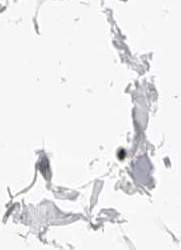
{"staining": {"intensity": "negative", "quantity": "none", "location": "none"}, "tissue": "adipose tissue", "cell_type": "Adipocytes", "image_type": "normal", "snomed": [{"axis": "morphology", "description": "Normal tissue, NOS"}, {"axis": "morphology", "description": "Adenocarcinoma, NOS"}, {"axis": "topography", "description": "Colon"}, {"axis": "topography", "description": "Peripheral nerve tissue"}], "caption": "This is an immunohistochemistry histopathology image of benign human adipose tissue. There is no expression in adipocytes.", "gene": "DYRK4", "patient": {"sex": "male", "age": 14}}